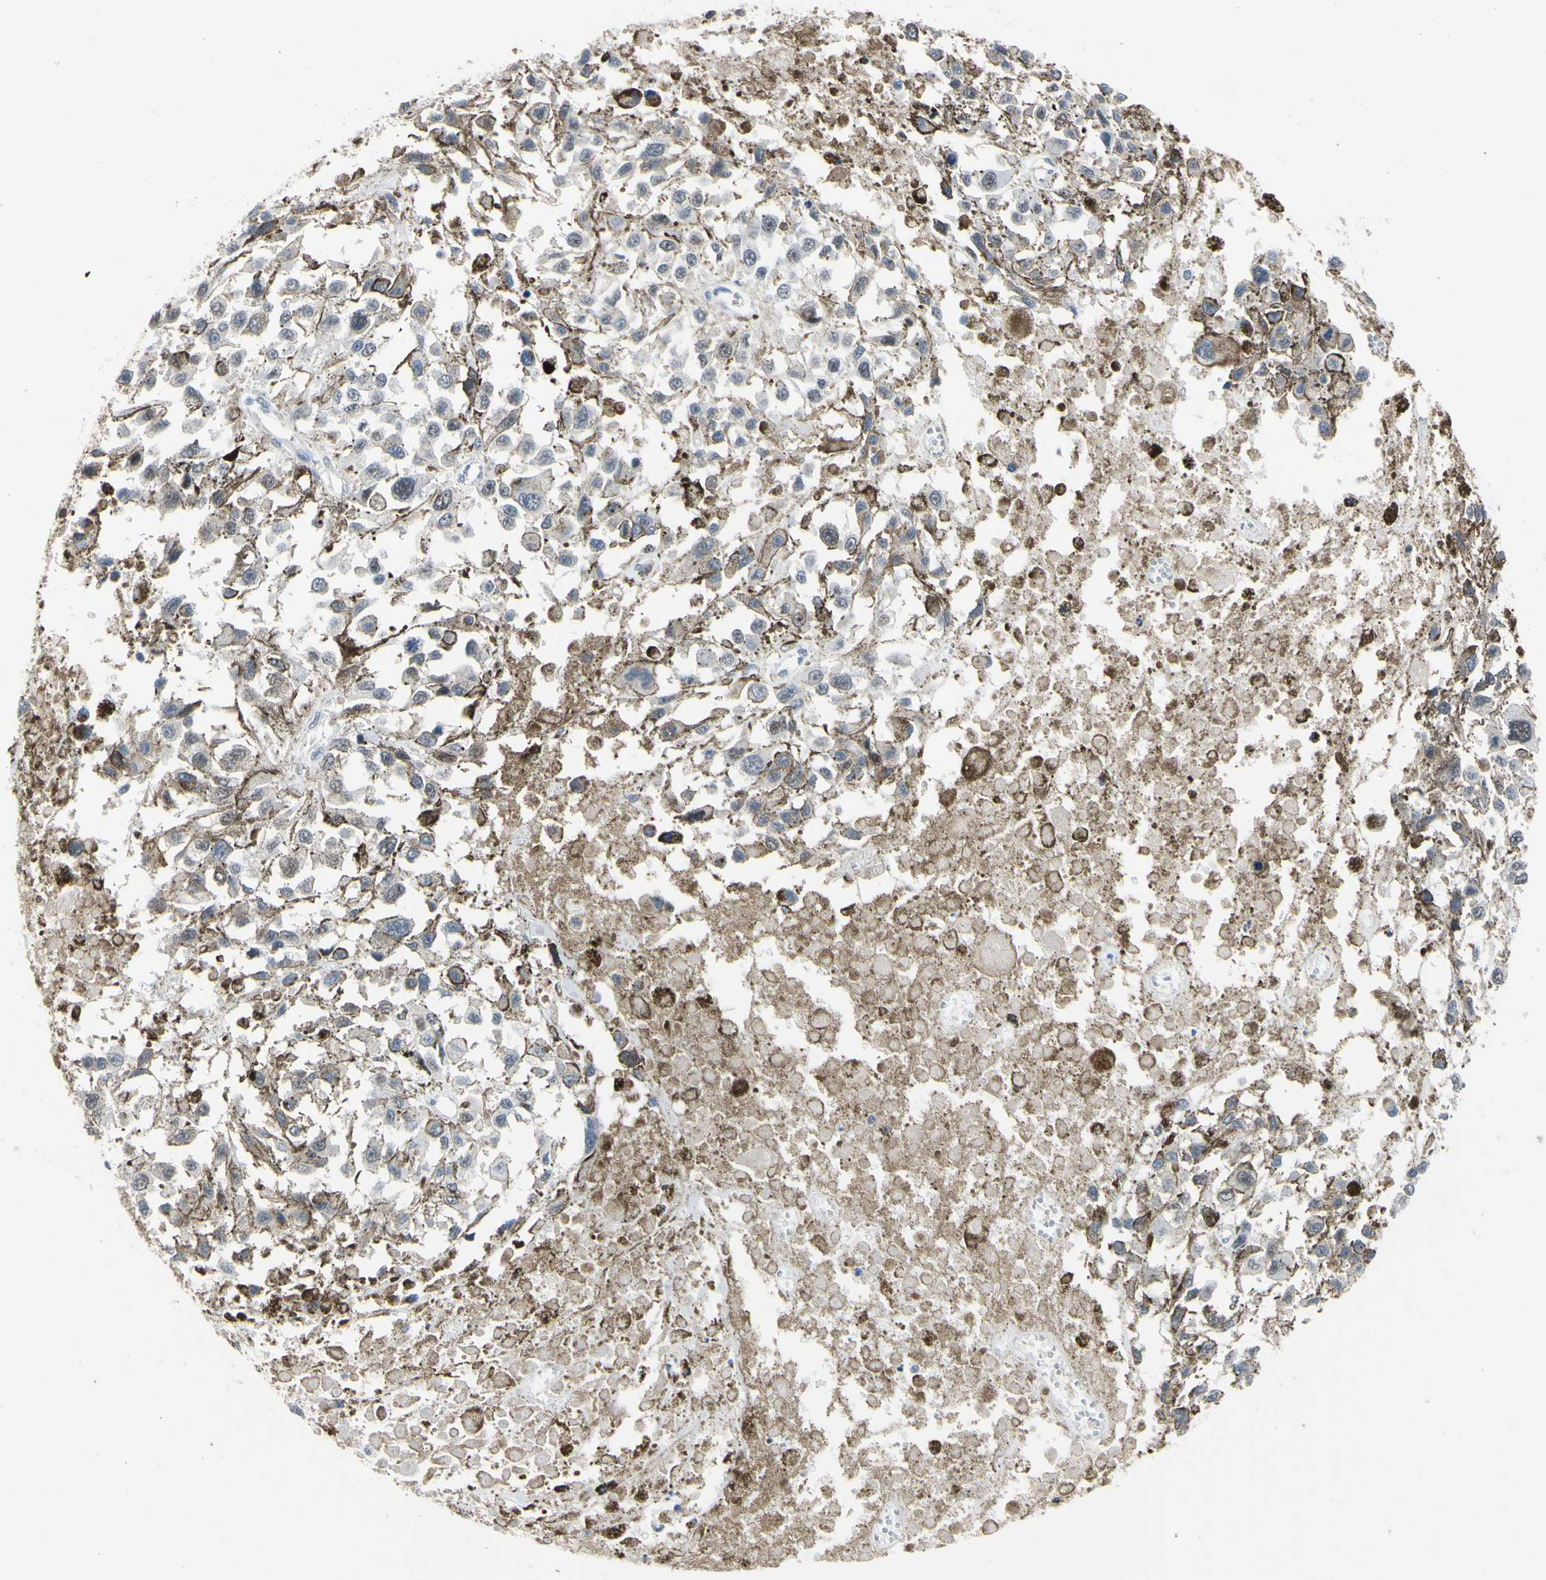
{"staining": {"intensity": "negative", "quantity": "none", "location": "none"}, "tissue": "melanoma", "cell_type": "Tumor cells", "image_type": "cancer", "snomed": [{"axis": "morphology", "description": "Malignant melanoma, Metastatic site"}, {"axis": "topography", "description": "Lymph node"}], "caption": "The image shows no staining of tumor cells in malignant melanoma (metastatic site).", "gene": "LHX9", "patient": {"sex": "male", "age": 59}}